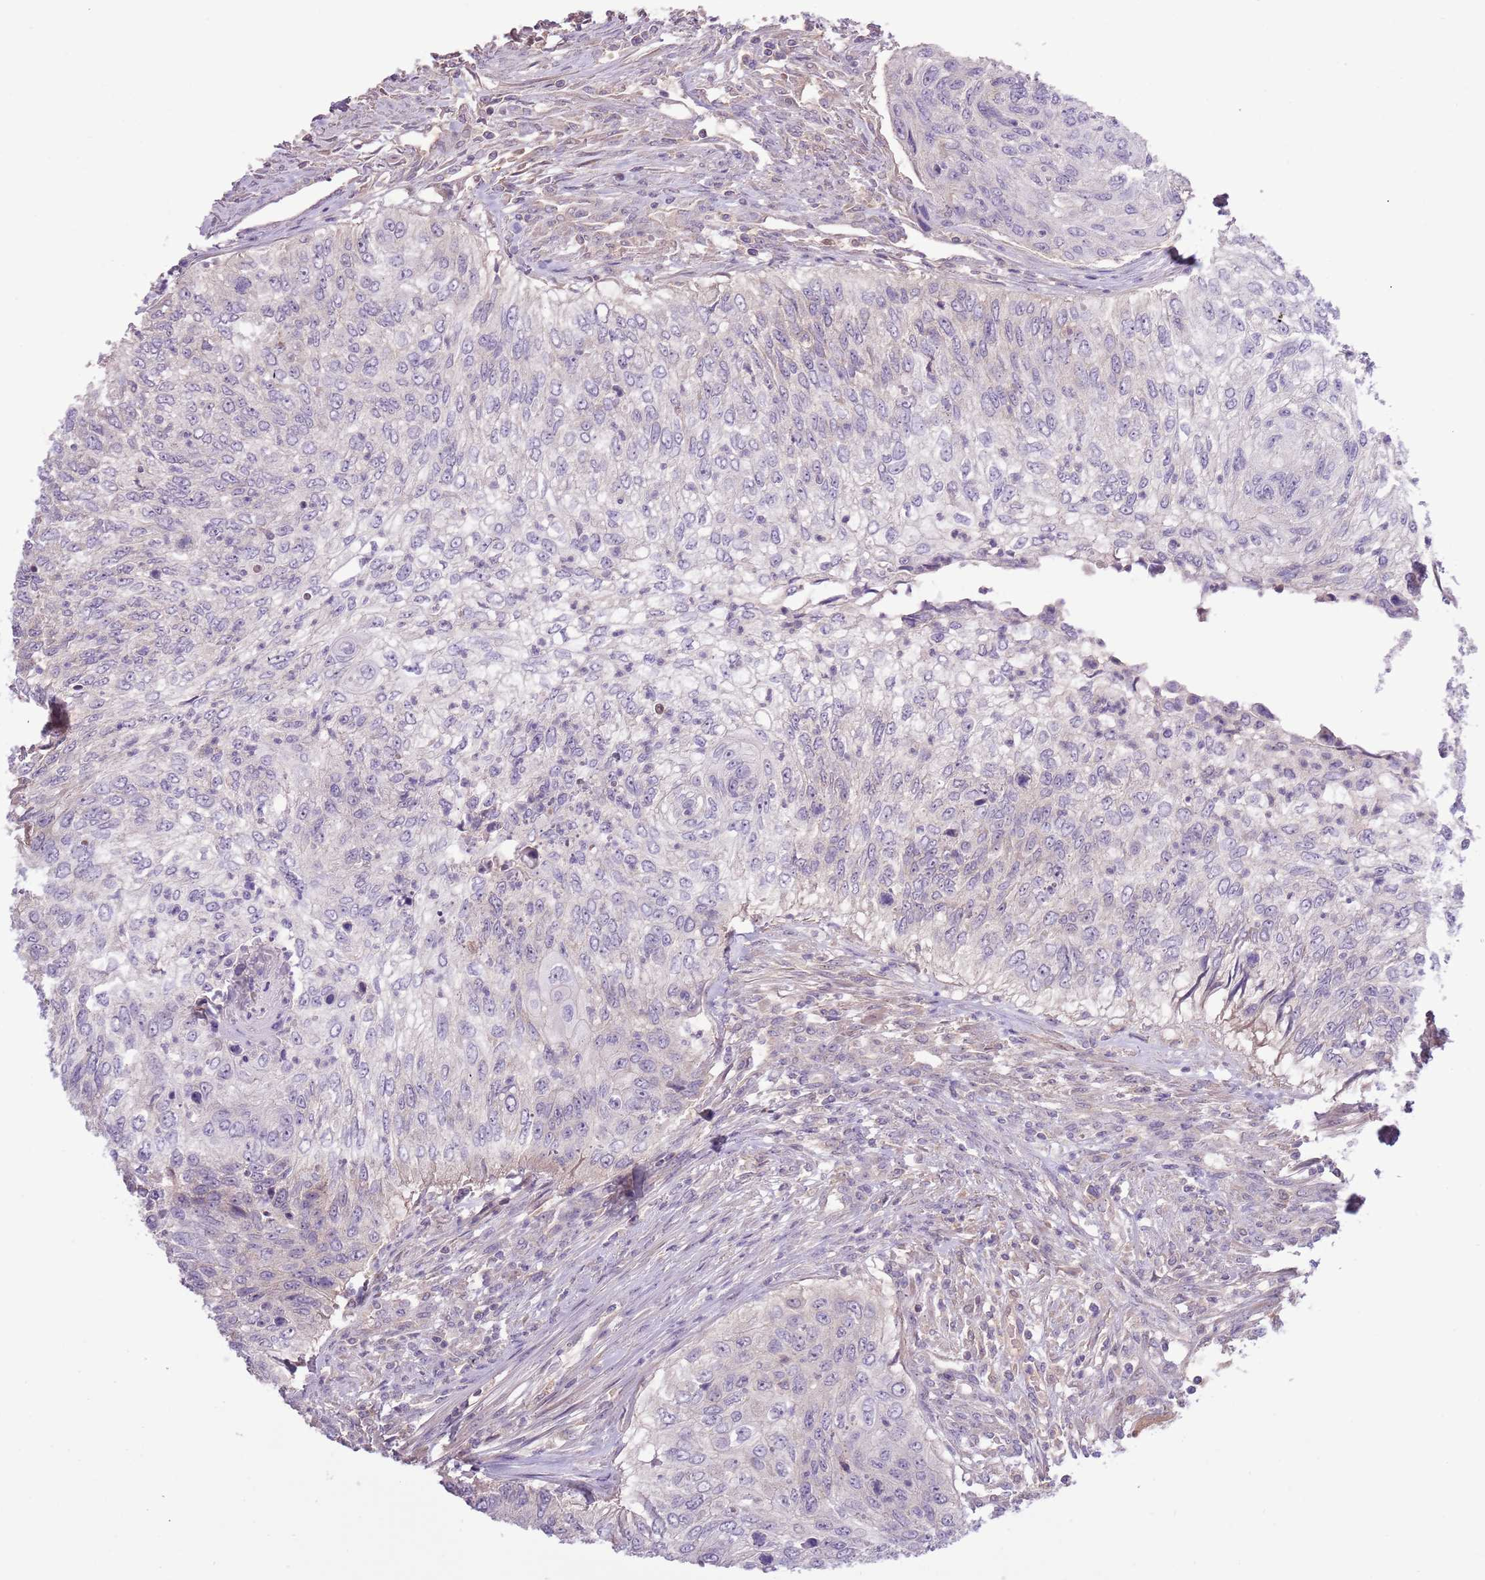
{"staining": {"intensity": "negative", "quantity": "none", "location": "none"}, "tissue": "urothelial cancer", "cell_type": "Tumor cells", "image_type": "cancer", "snomed": [{"axis": "morphology", "description": "Urothelial carcinoma, High grade"}, {"axis": "topography", "description": "Urinary bladder"}], "caption": "Tumor cells are negative for protein expression in human urothelial cancer.", "gene": "SHROOM3", "patient": {"sex": "female", "age": 60}}